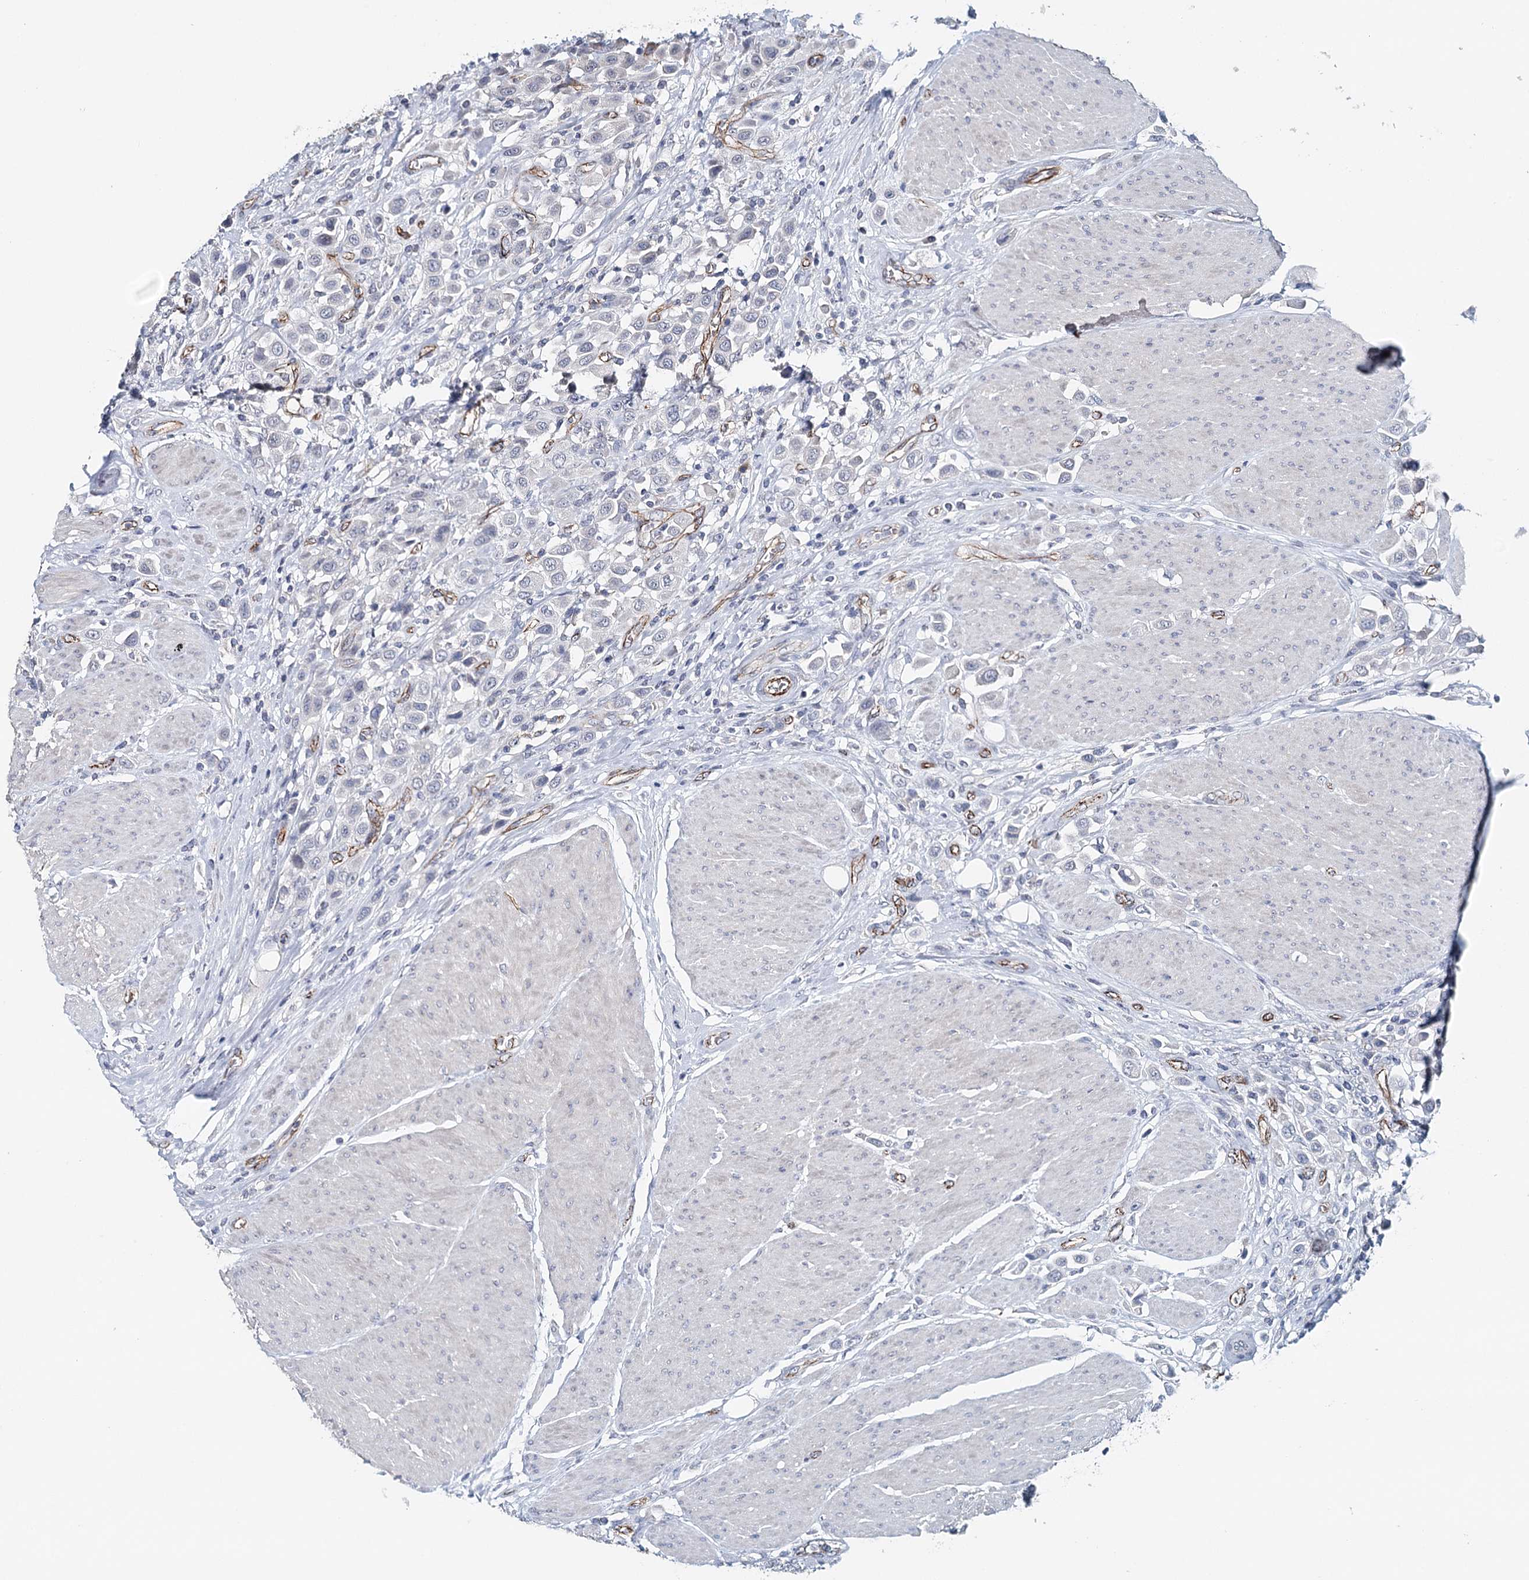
{"staining": {"intensity": "negative", "quantity": "none", "location": "none"}, "tissue": "urothelial cancer", "cell_type": "Tumor cells", "image_type": "cancer", "snomed": [{"axis": "morphology", "description": "Urothelial carcinoma, High grade"}, {"axis": "topography", "description": "Urinary bladder"}], "caption": "Immunohistochemical staining of human urothelial cancer reveals no significant expression in tumor cells.", "gene": "SYNPO", "patient": {"sex": "male", "age": 50}}